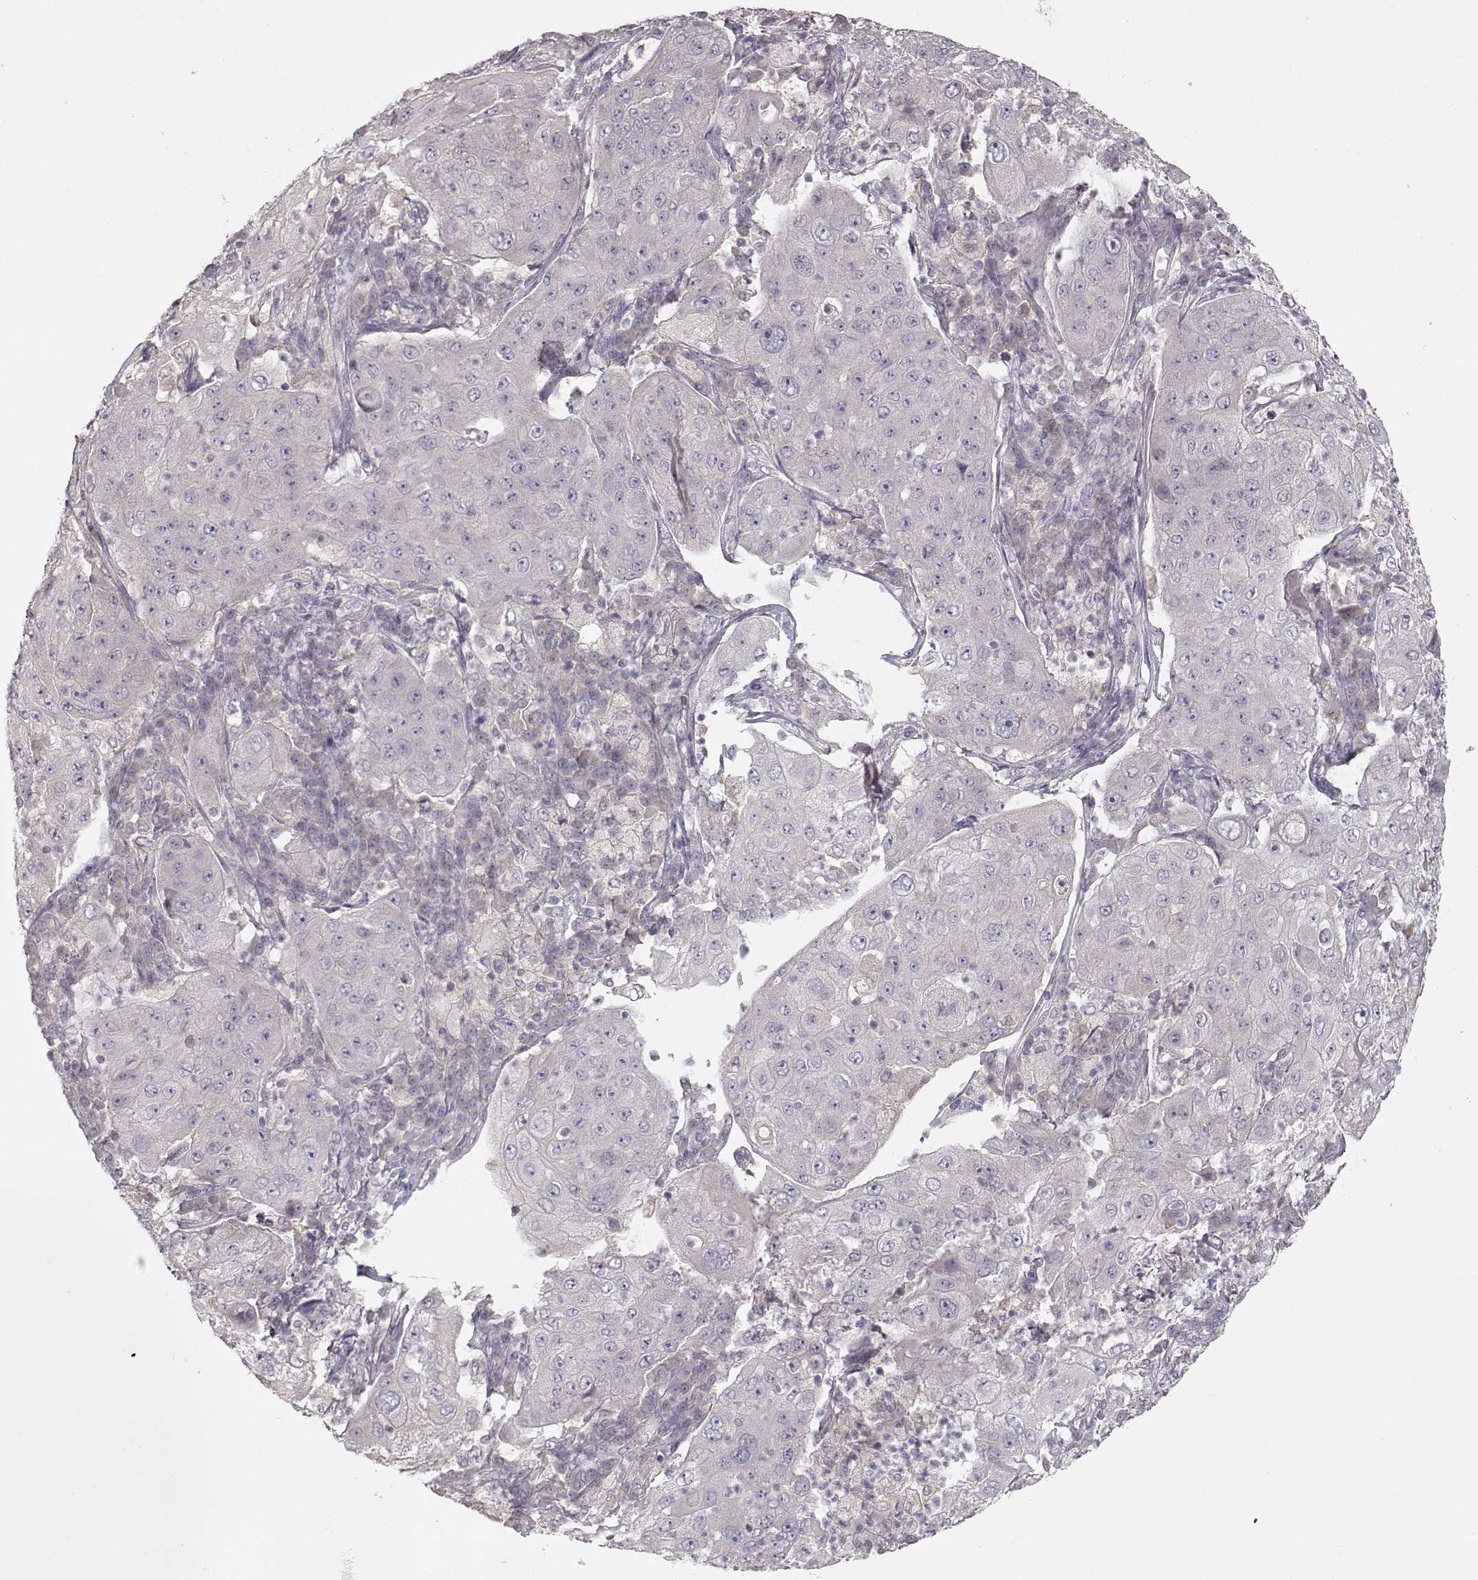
{"staining": {"intensity": "negative", "quantity": "none", "location": "none"}, "tissue": "lung cancer", "cell_type": "Tumor cells", "image_type": "cancer", "snomed": [{"axis": "morphology", "description": "Squamous cell carcinoma, NOS"}, {"axis": "topography", "description": "Lung"}], "caption": "This is a histopathology image of IHC staining of squamous cell carcinoma (lung), which shows no staining in tumor cells.", "gene": "ARHGAP8", "patient": {"sex": "female", "age": 59}}